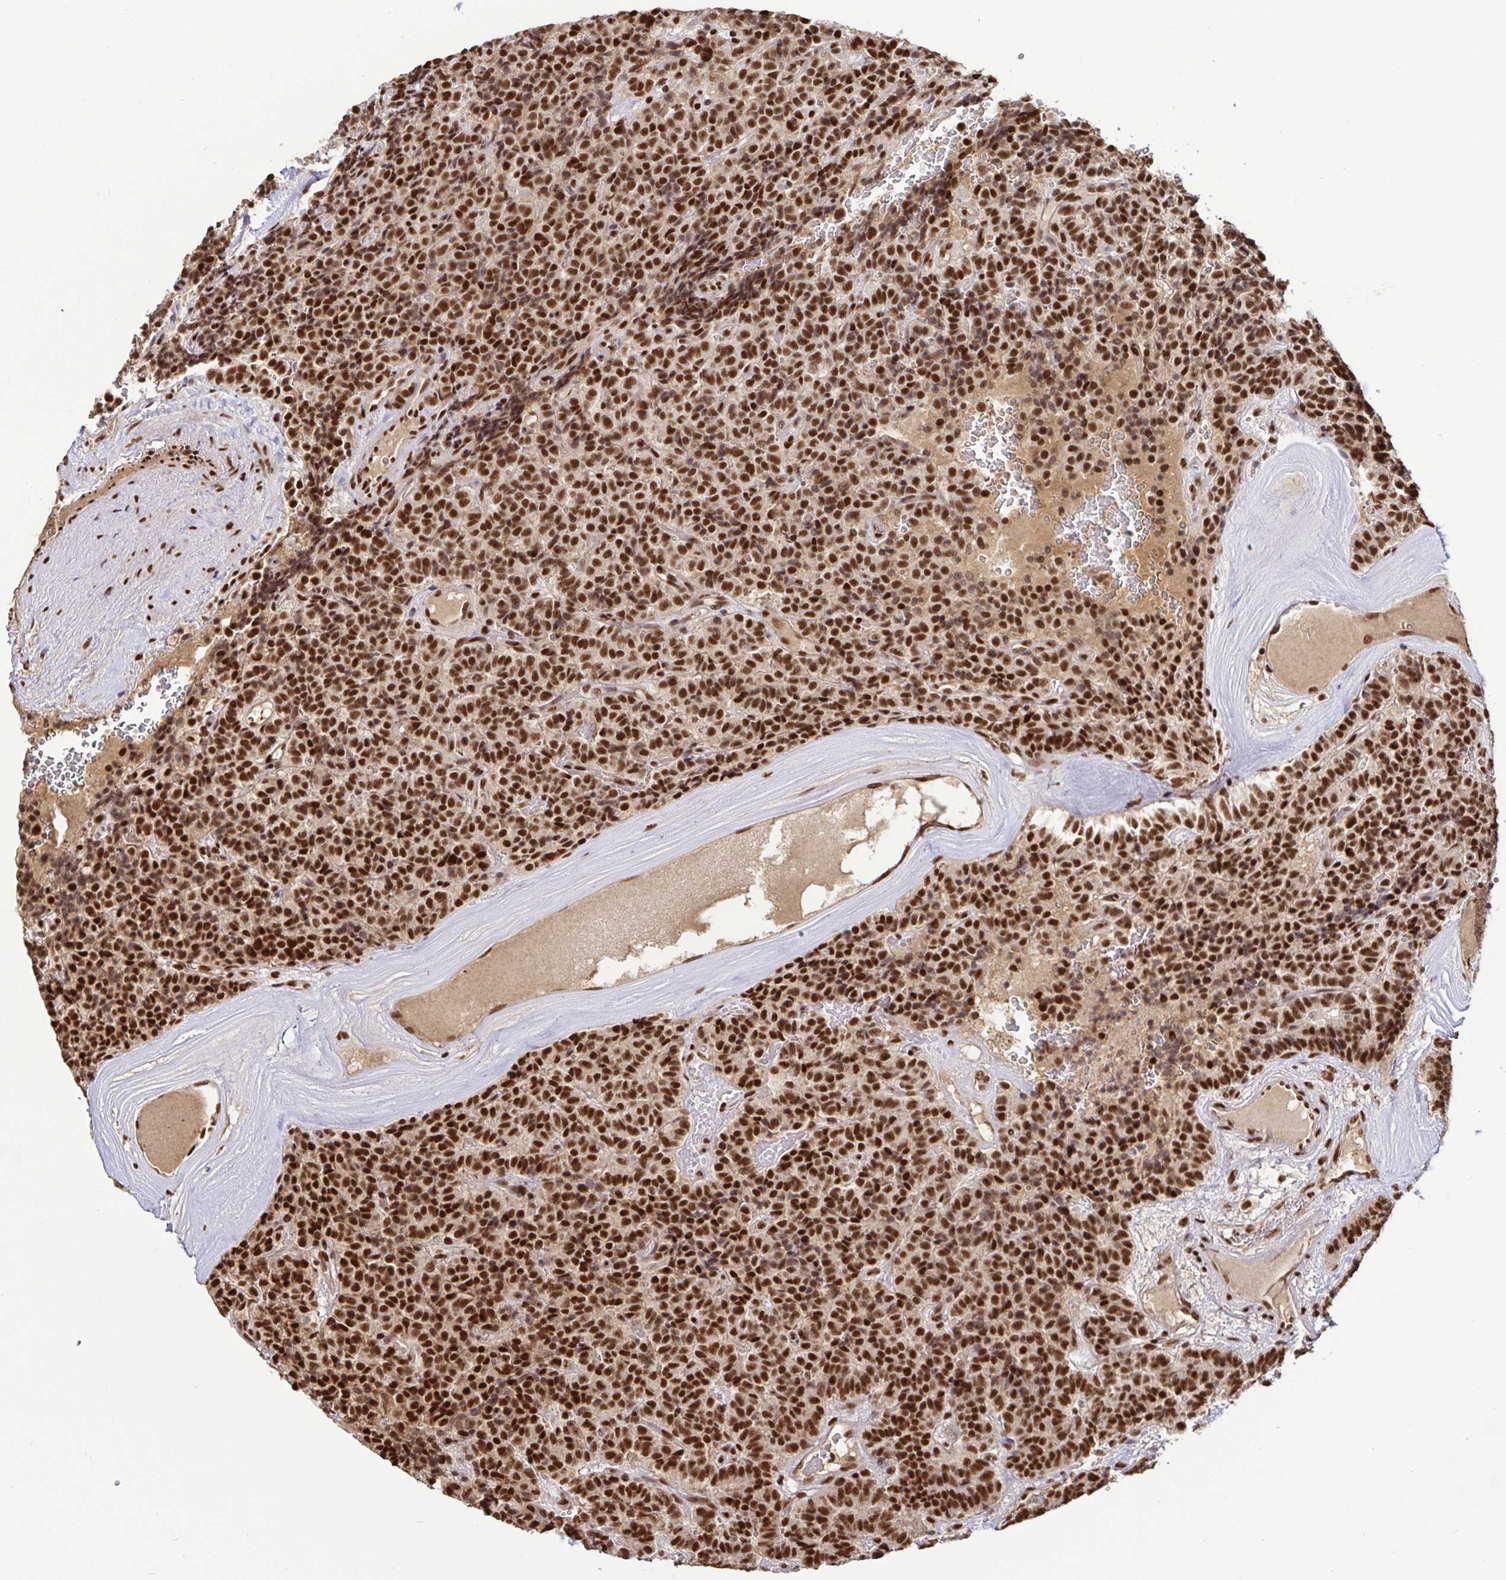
{"staining": {"intensity": "strong", "quantity": ">75%", "location": "nuclear"}, "tissue": "carcinoid", "cell_type": "Tumor cells", "image_type": "cancer", "snomed": [{"axis": "morphology", "description": "Carcinoid, malignant, NOS"}, {"axis": "topography", "description": "Pancreas"}], "caption": "The histopathology image demonstrates staining of carcinoid (malignant), revealing strong nuclear protein expression (brown color) within tumor cells.", "gene": "SP3", "patient": {"sex": "male", "age": 36}}